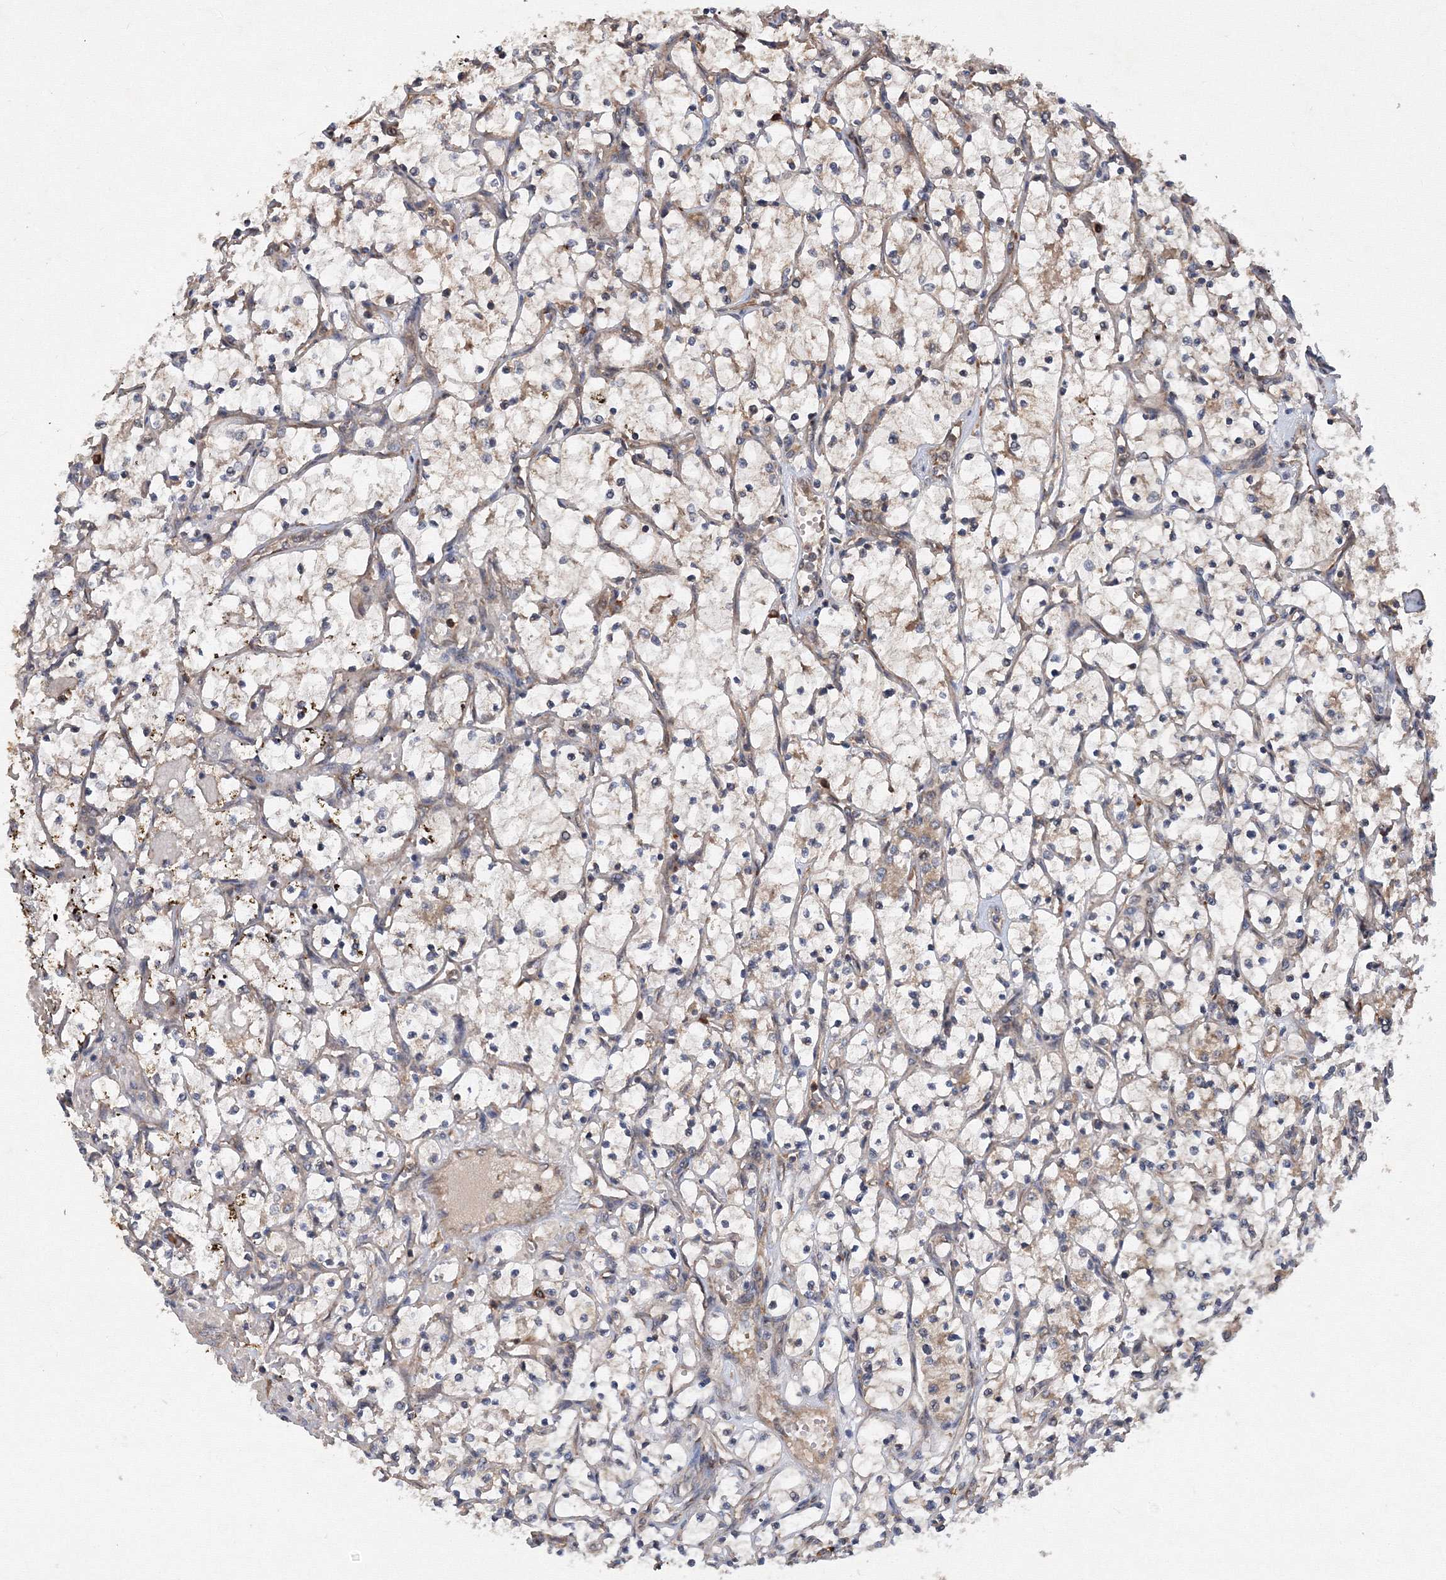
{"staining": {"intensity": "negative", "quantity": "none", "location": "none"}, "tissue": "renal cancer", "cell_type": "Tumor cells", "image_type": "cancer", "snomed": [{"axis": "morphology", "description": "Adenocarcinoma, NOS"}, {"axis": "topography", "description": "Kidney"}], "caption": "Human renal adenocarcinoma stained for a protein using immunohistochemistry displays no expression in tumor cells.", "gene": "ATG3", "patient": {"sex": "female", "age": 69}}